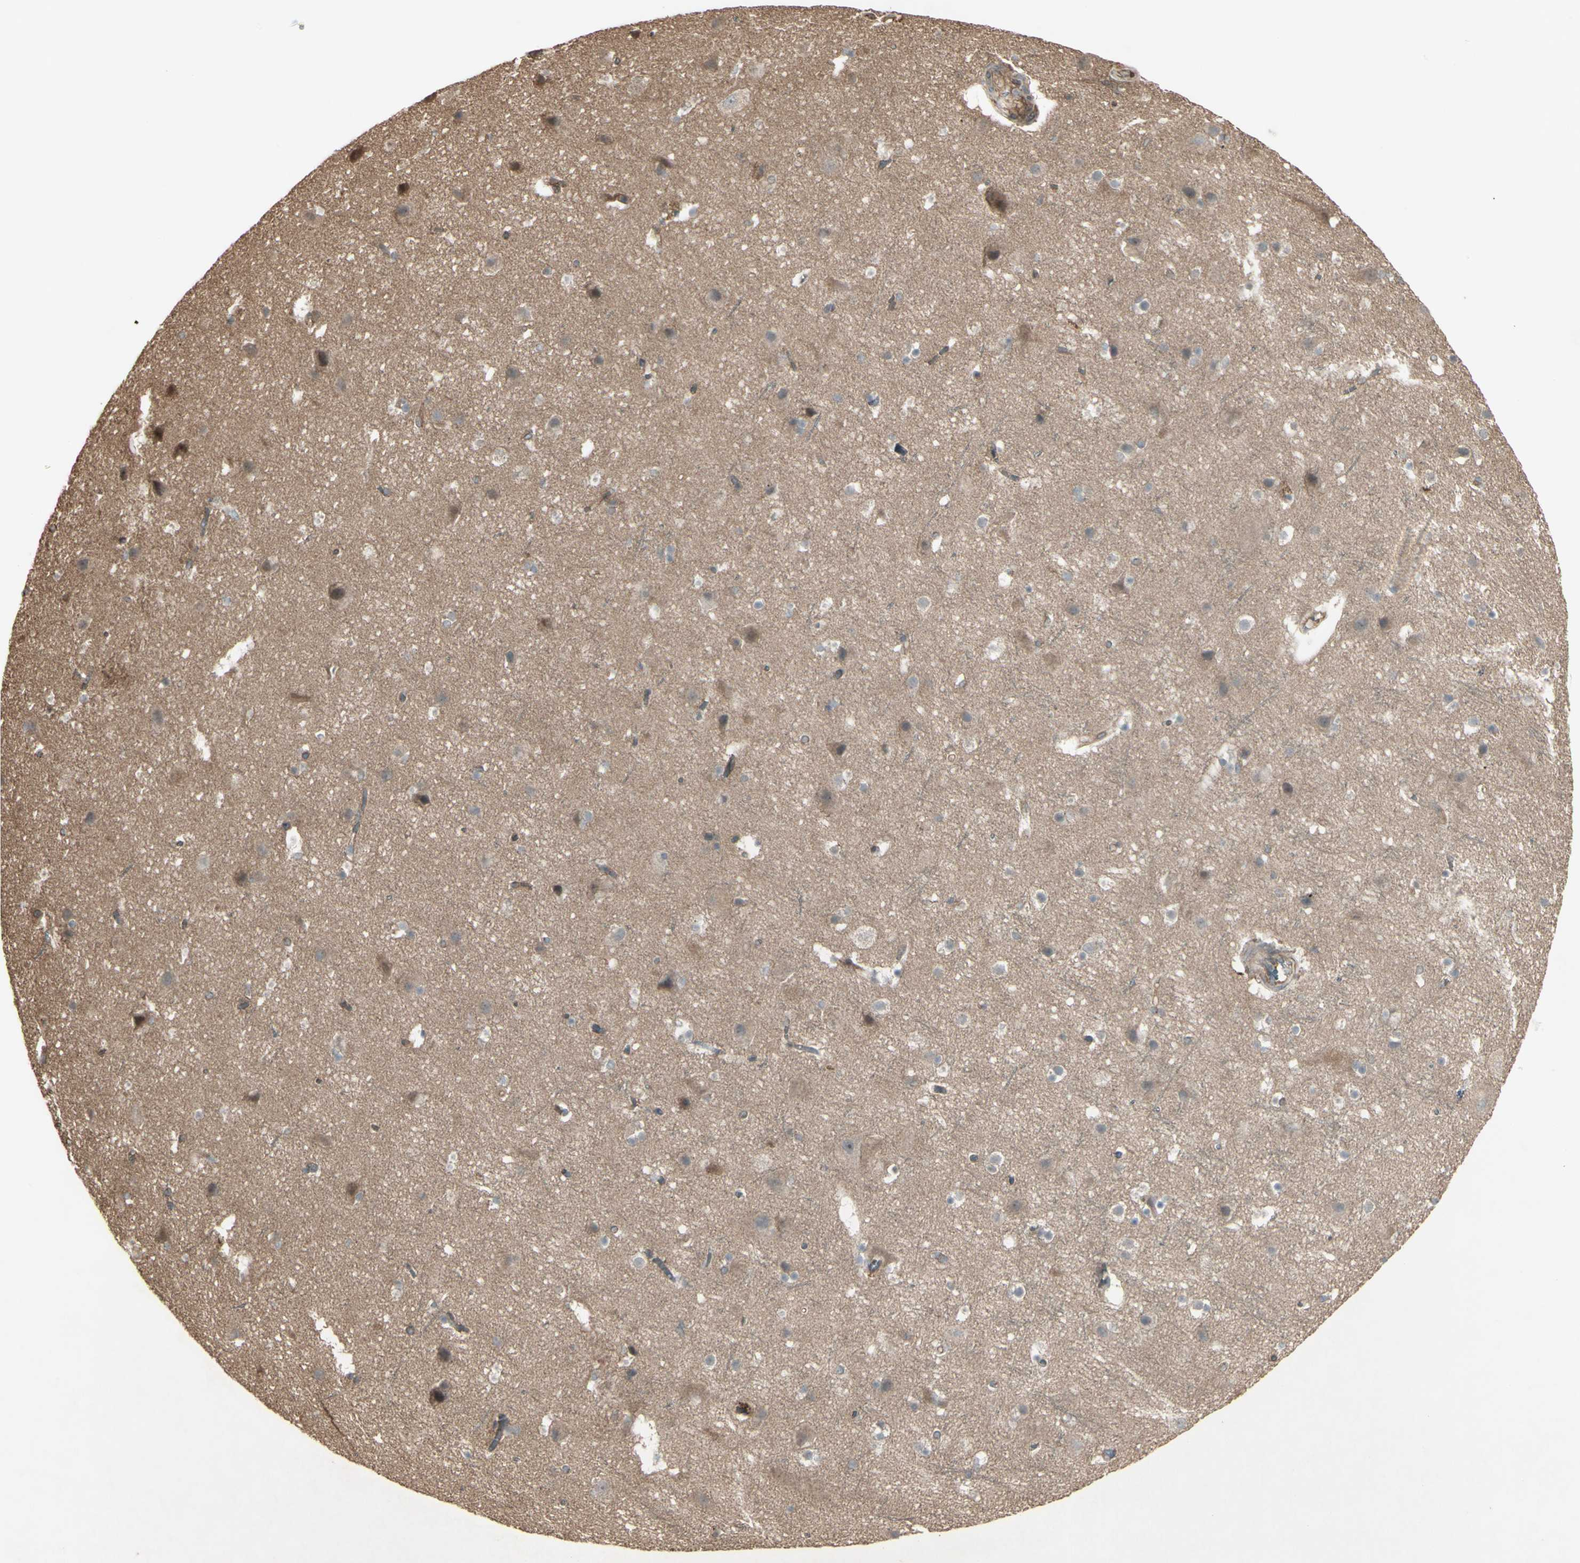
{"staining": {"intensity": "weak", "quantity": "25%-75%", "location": "cytoplasmic/membranous"}, "tissue": "cerebral cortex", "cell_type": "Endothelial cells", "image_type": "normal", "snomed": [{"axis": "morphology", "description": "Normal tissue, NOS"}, {"axis": "topography", "description": "Cerebral cortex"}], "caption": "A brown stain labels weak cytoplasmic/membranous staining of a protein in endothelial cells of benign cerebral cortex. Nuclei are stained in blue.", "gene": "JAG1", "patient": {"sex": "male", "age": 45}}